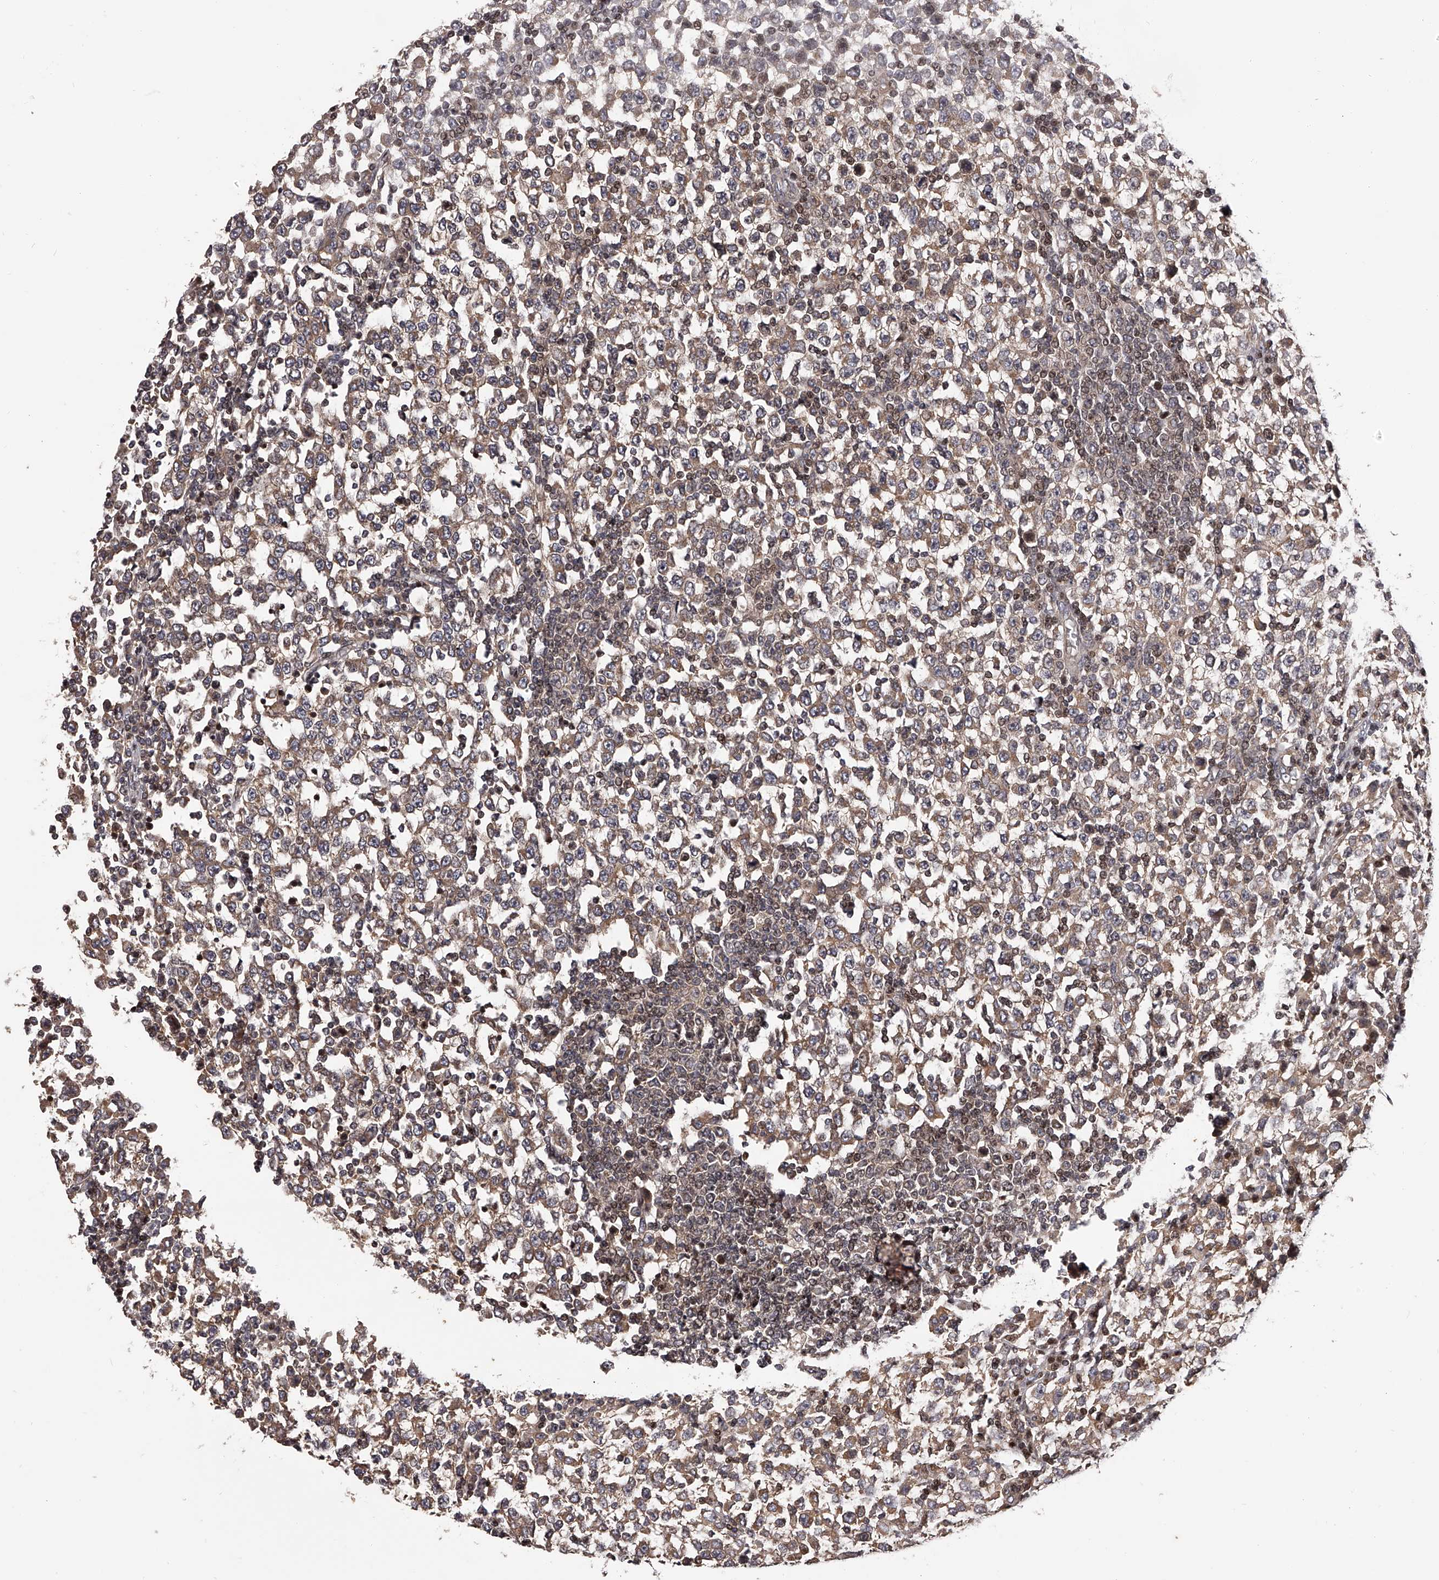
{"staining": {"intensity": "moderate", "quantity": ">75%", "location": "cytoplasmic/membranous"}, "tissue": "testis cancer", "cell_type": "Tumor cells", "image_type": "cancer", "snomed": [{"axis": "morphology", "description": "Seminoma, NOS"}, {"axis": "topography", "description": "Testis"}], "caption": "Moderate cytoplasmic/membranous expression is present in about >75% of tumor cells in testis seminoma. The staining was performed using DAB, with brown indicating positive protein expression. Nuclei are stained blue with hematoxylin.", "gene": "PFDN2", "patient": {"sex": "male", "age": 65}}